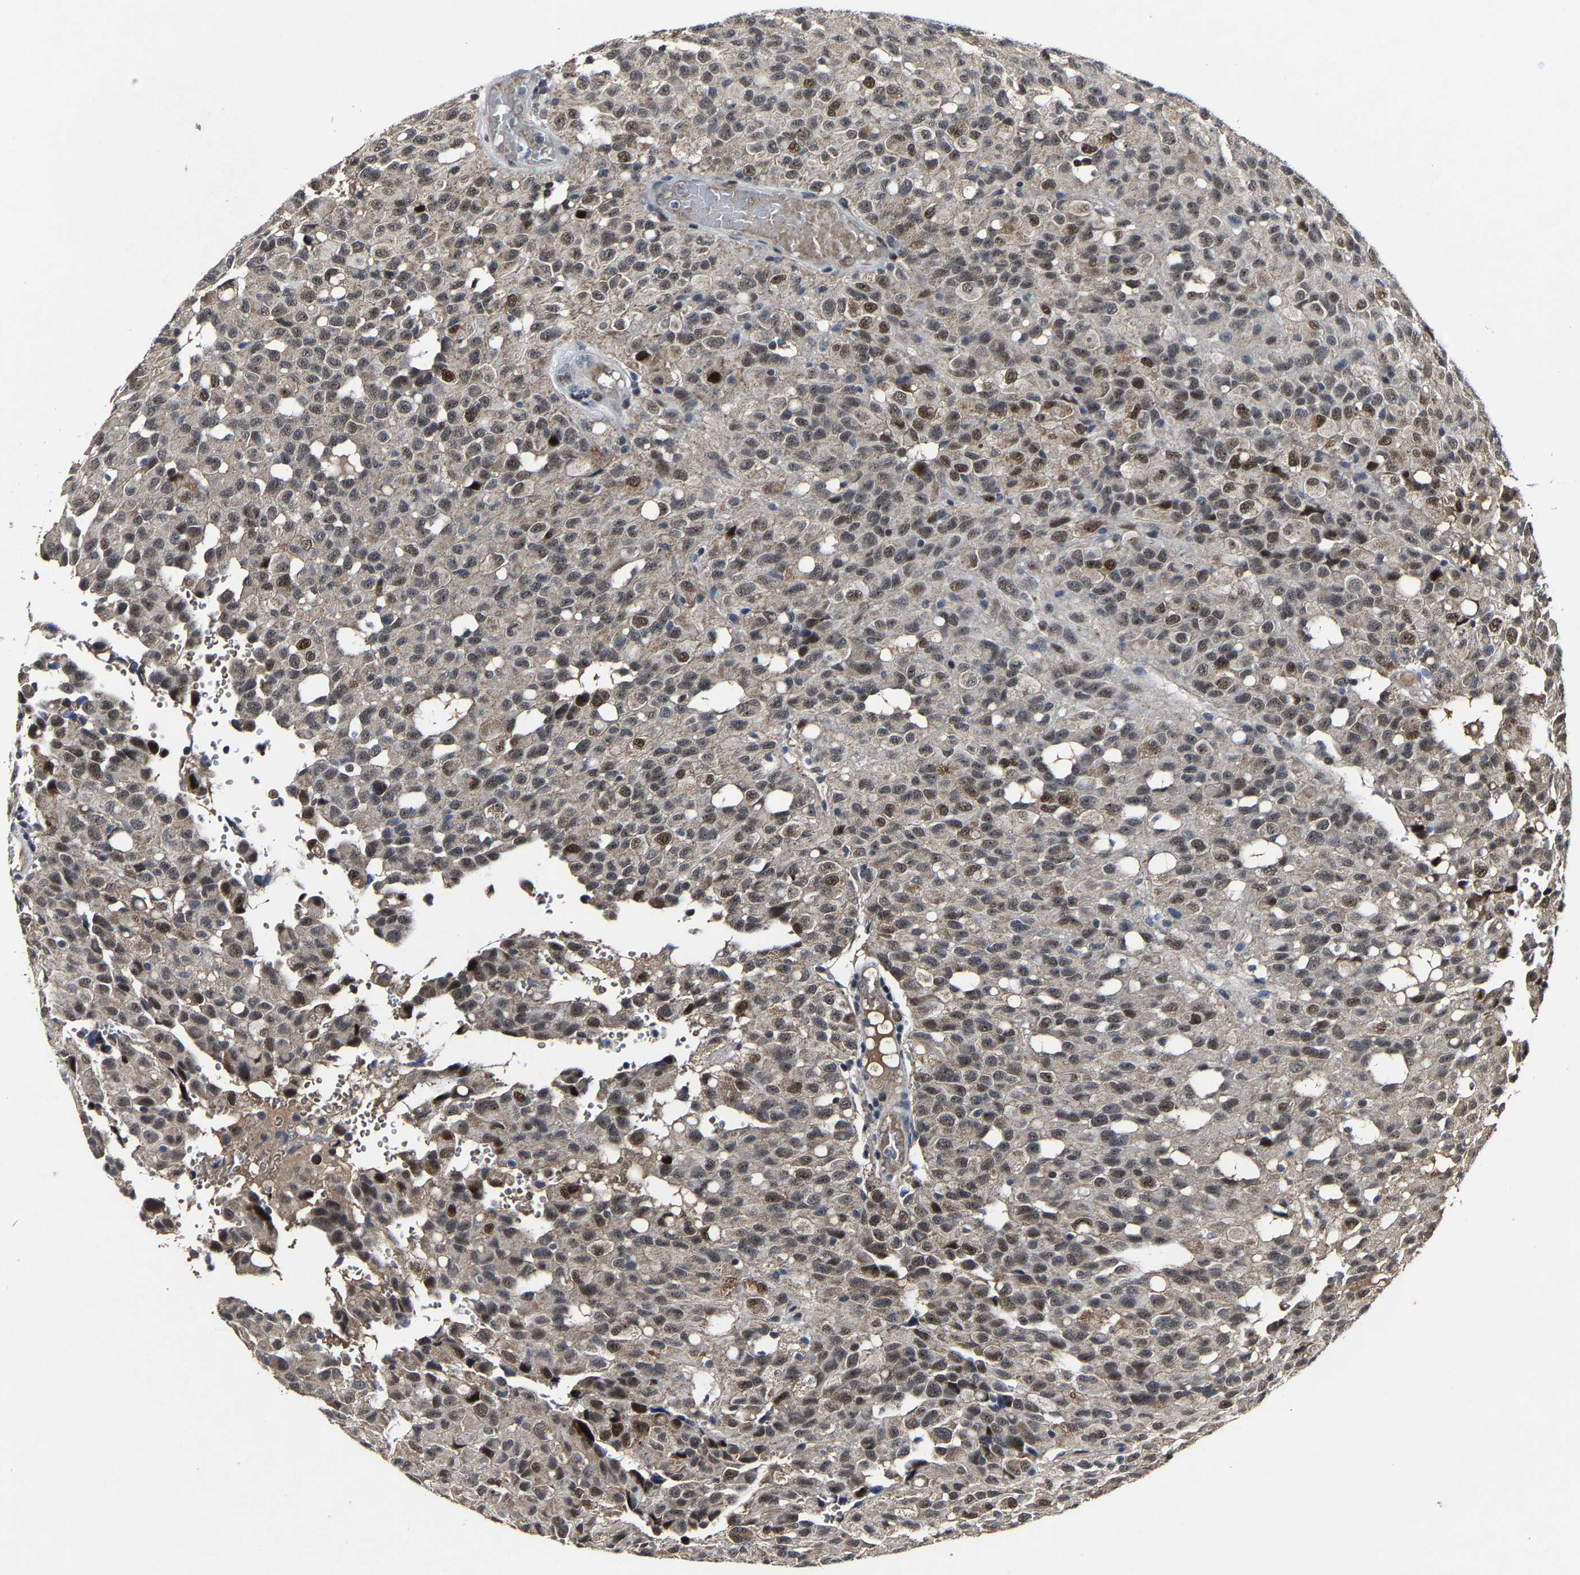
{"staining": {"intensity": "moderate", "quantity": ">75%", "location": "nuclear"}, "tissue": "glioma", "cell_type": "Tumor cells", "image_type": "cancer", "snomed": [{"axis": "morphology", "description": "Glioma, malignant, High grade"}, {"axis": "topography", "description": "Brain"}], "caption": "Glioma was stained to show a protein in brown. There is medium levels of moderate nuclear positivity in about >75% of tumor cells.", "gene": "LSM8", "patient": {"sex": "male", "age": 32}}